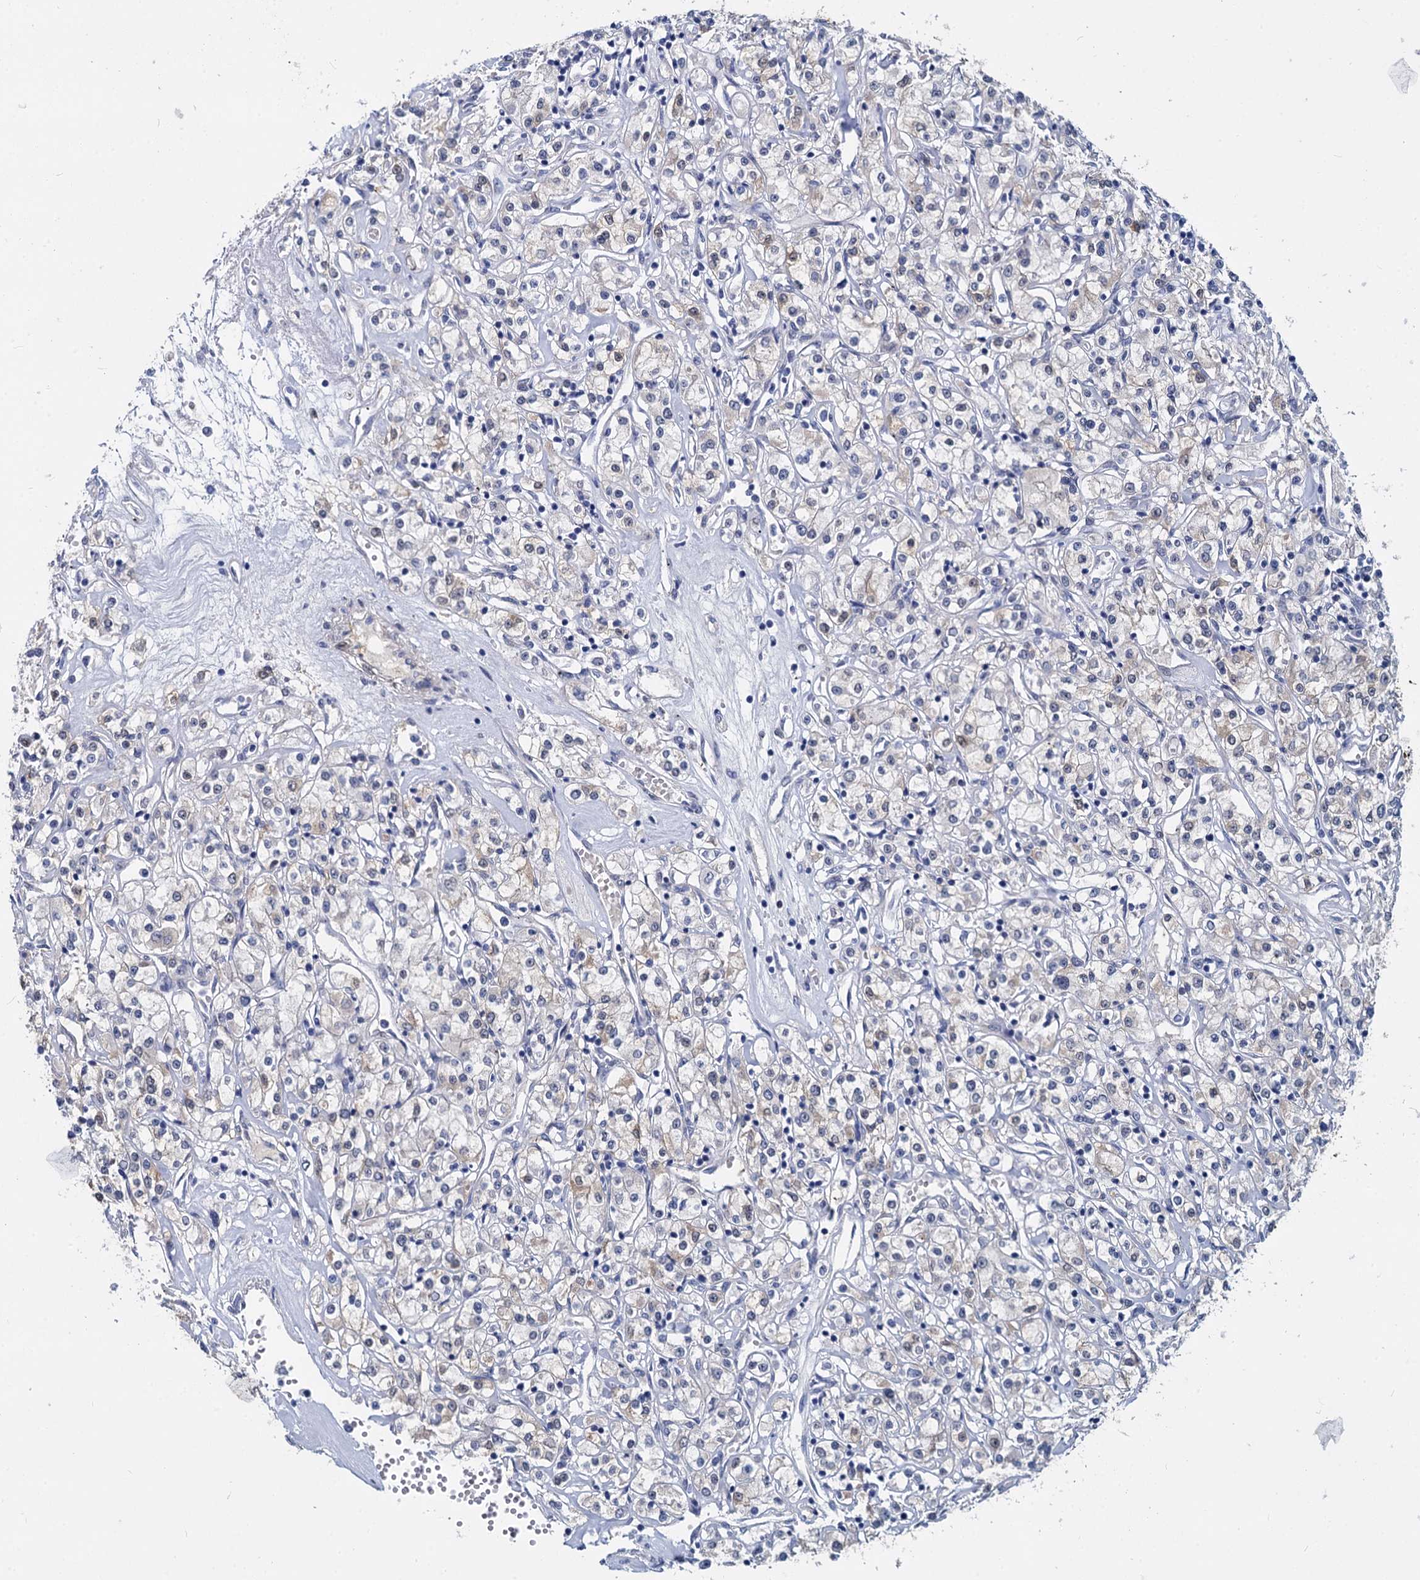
{"staining": {"intensity": "weak", "quantity": "<25%", "location": "cytoplasmic/membranous"}, "tissue": "renal cancer", "cell_type": "Tumor cells", "image_type": "cancer", "snomed": [{"axis": "morphology", "description": "Adenocarcinoma, NOS"}, {"axis": "topography", "description": "Kidney"}], "caption": "Immunohistochemistry (IHC) image of renal adenocarcinoma stained for a protein (brown), which shows no expression in tumor cells.", "gene": "GSTM3", "patient": {"sex": "female", "age": 59}}